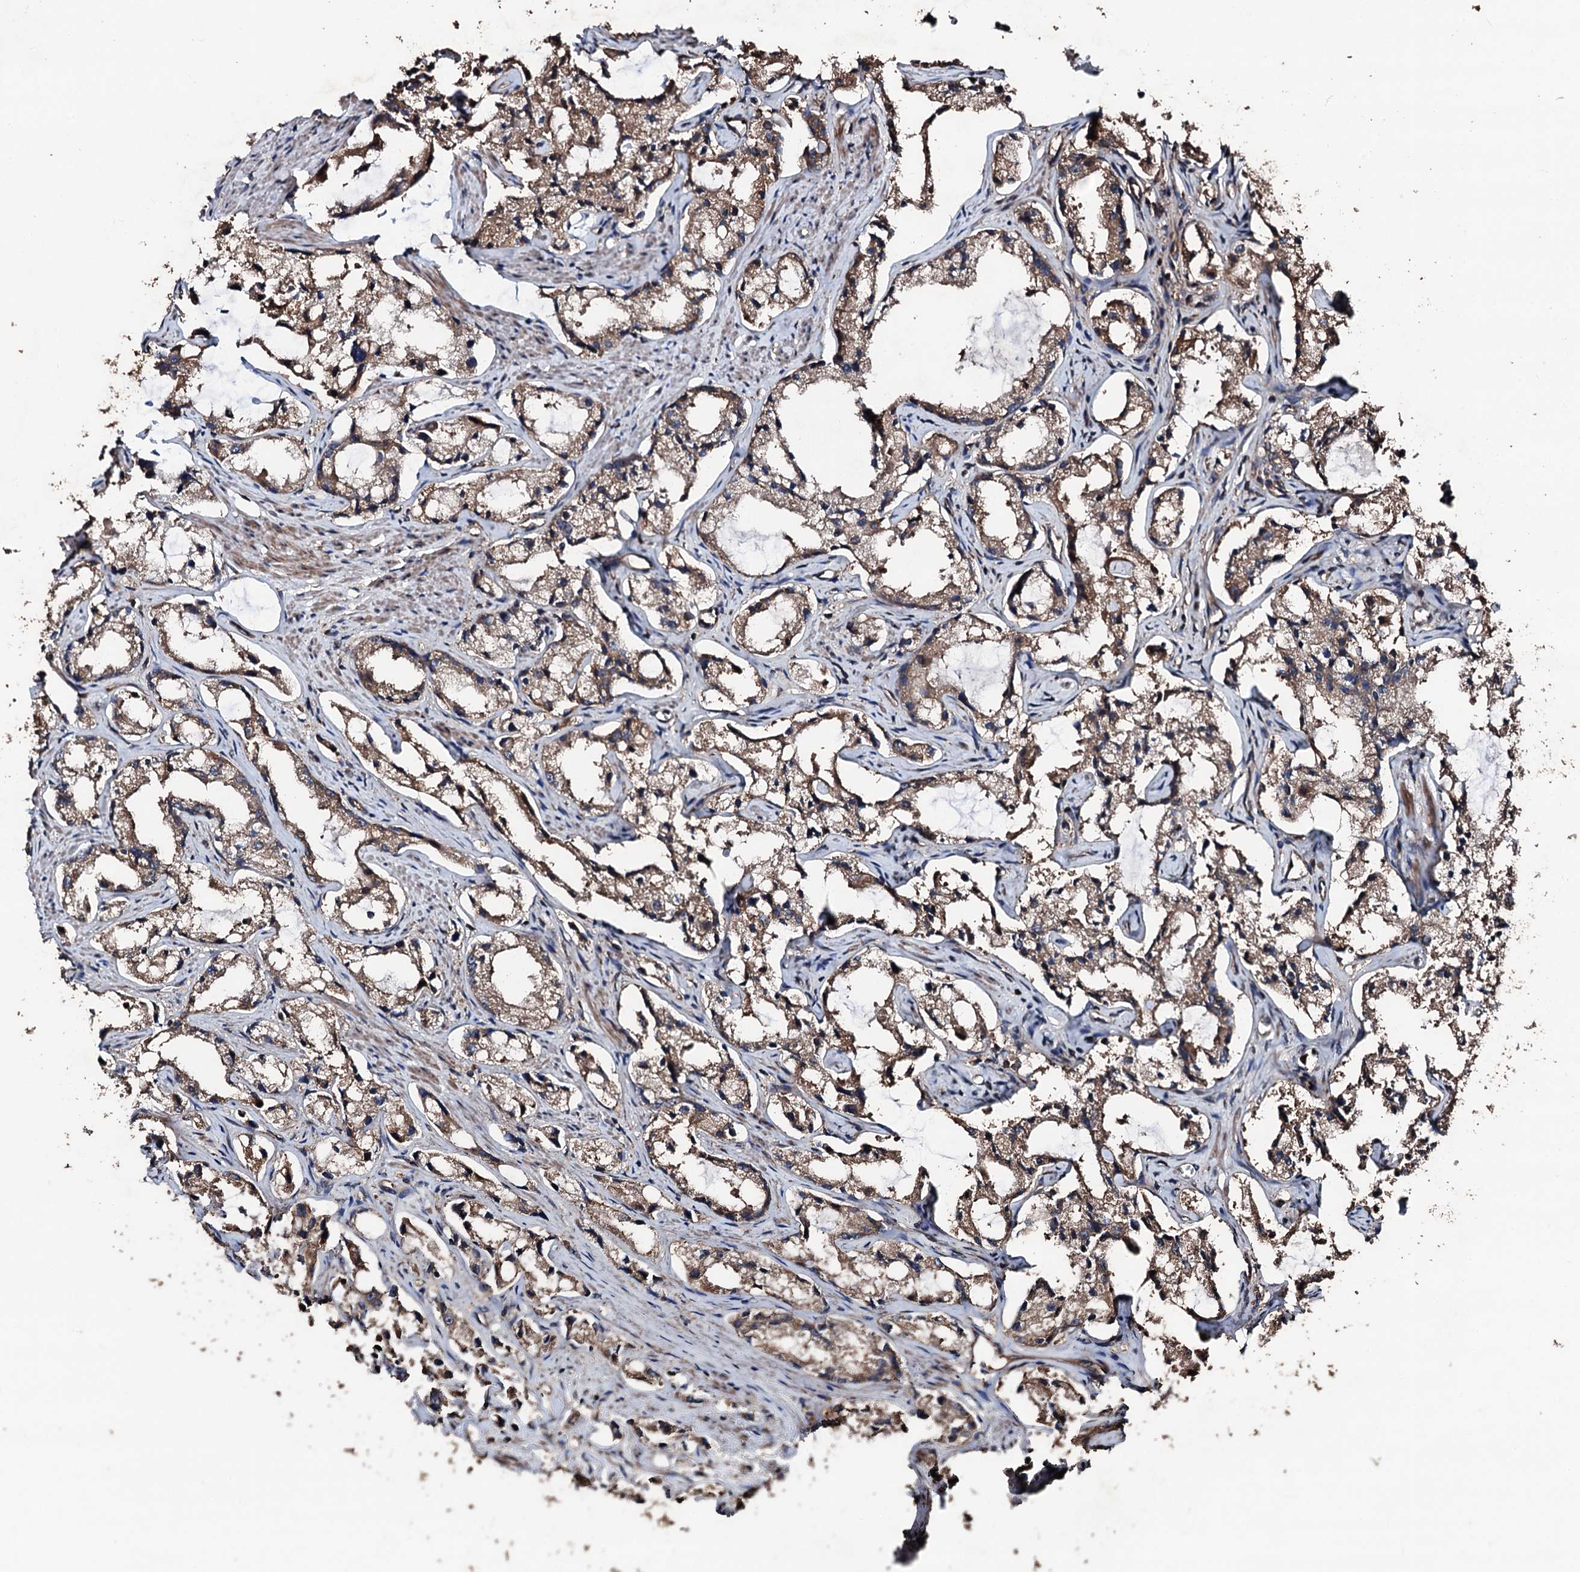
{"staining": {"intensity": "moderate", "quantity": ">75%", "location": "cytoplasmic/membranous"}, "tissue": "prostate cancer", "cell_type": "Tumor cells", "image_type": "cancer", "snomed": [{"axis": "morphology", "description": "Adenocarcinoma, High grade"}, {"axis": "topography", "description": "Prostate"}], "caption": "Immunohistochemistry of human prostate adenocarcinoma (high-grade) demonstrates medium levels of moderate cytoplasmic/membranous positivity in approximately >75% of tumor cells.", "gene": "KIF18A", "patient": {"sex": "male", "age": 66}}